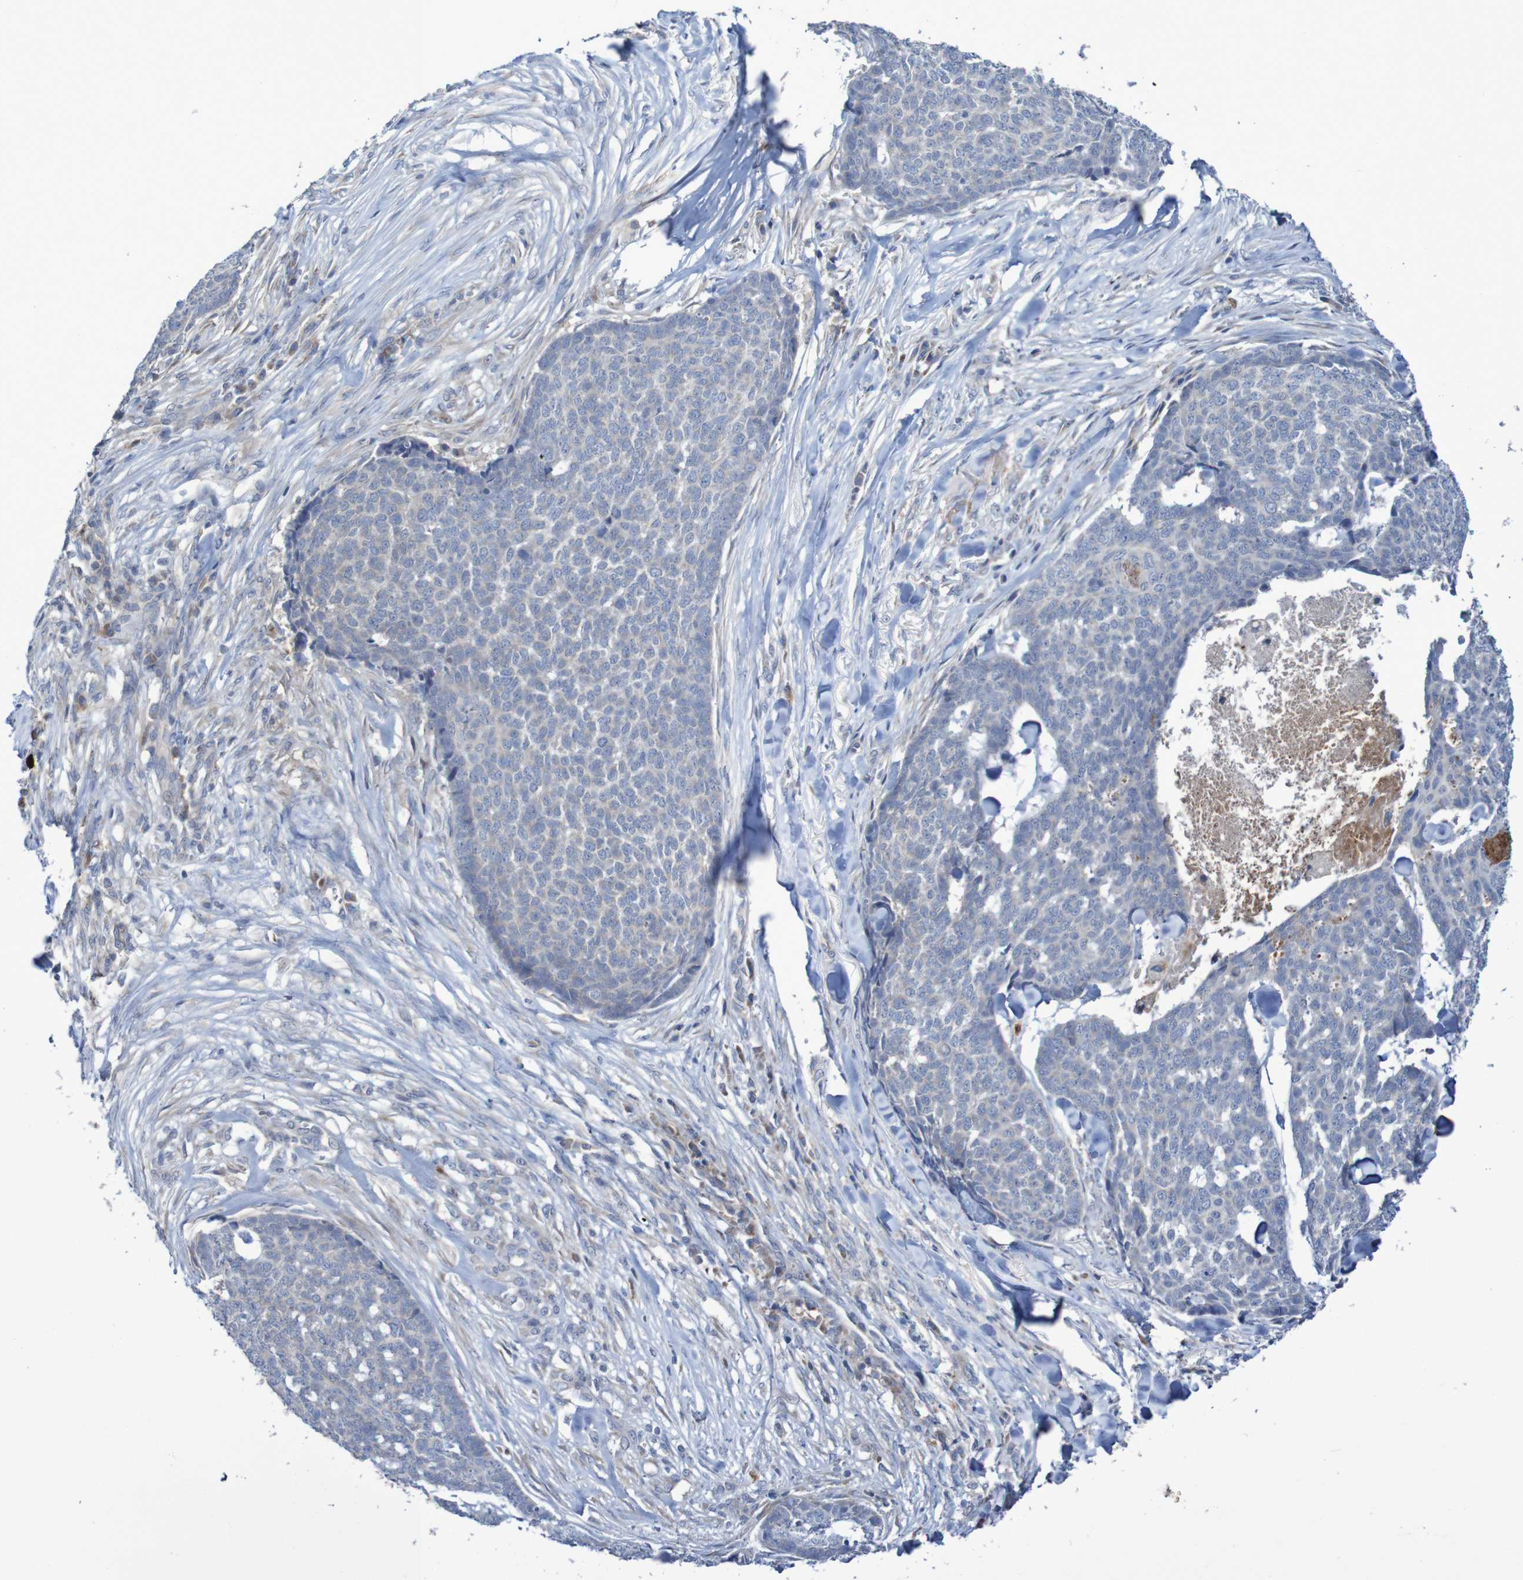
{"staining": {"intensity": "negative", "quantity": "none", "location": "none"}, "tissue": "skin cancer", "cell_type": "Tumor cells", "image_type": "cancer", "snomed": [{"axis": "morphology", "description": "Basal cell carcinoma"}, {"axis": "topography", "description": "Skin"}], "caption": "IHC photomicrograph of neoplastic tissue: skin basal cell carcinoma stained with DAB reveals no significant protein staining in tumor cells. (Stains: DAB (3,3'-diaminobenzidine) IHC with hematoxylin counter stain, Microscopy: brightfield microscopy at high magnification).", "gene": "PARP4", "patient": {"sex": "male", "age": 84}}